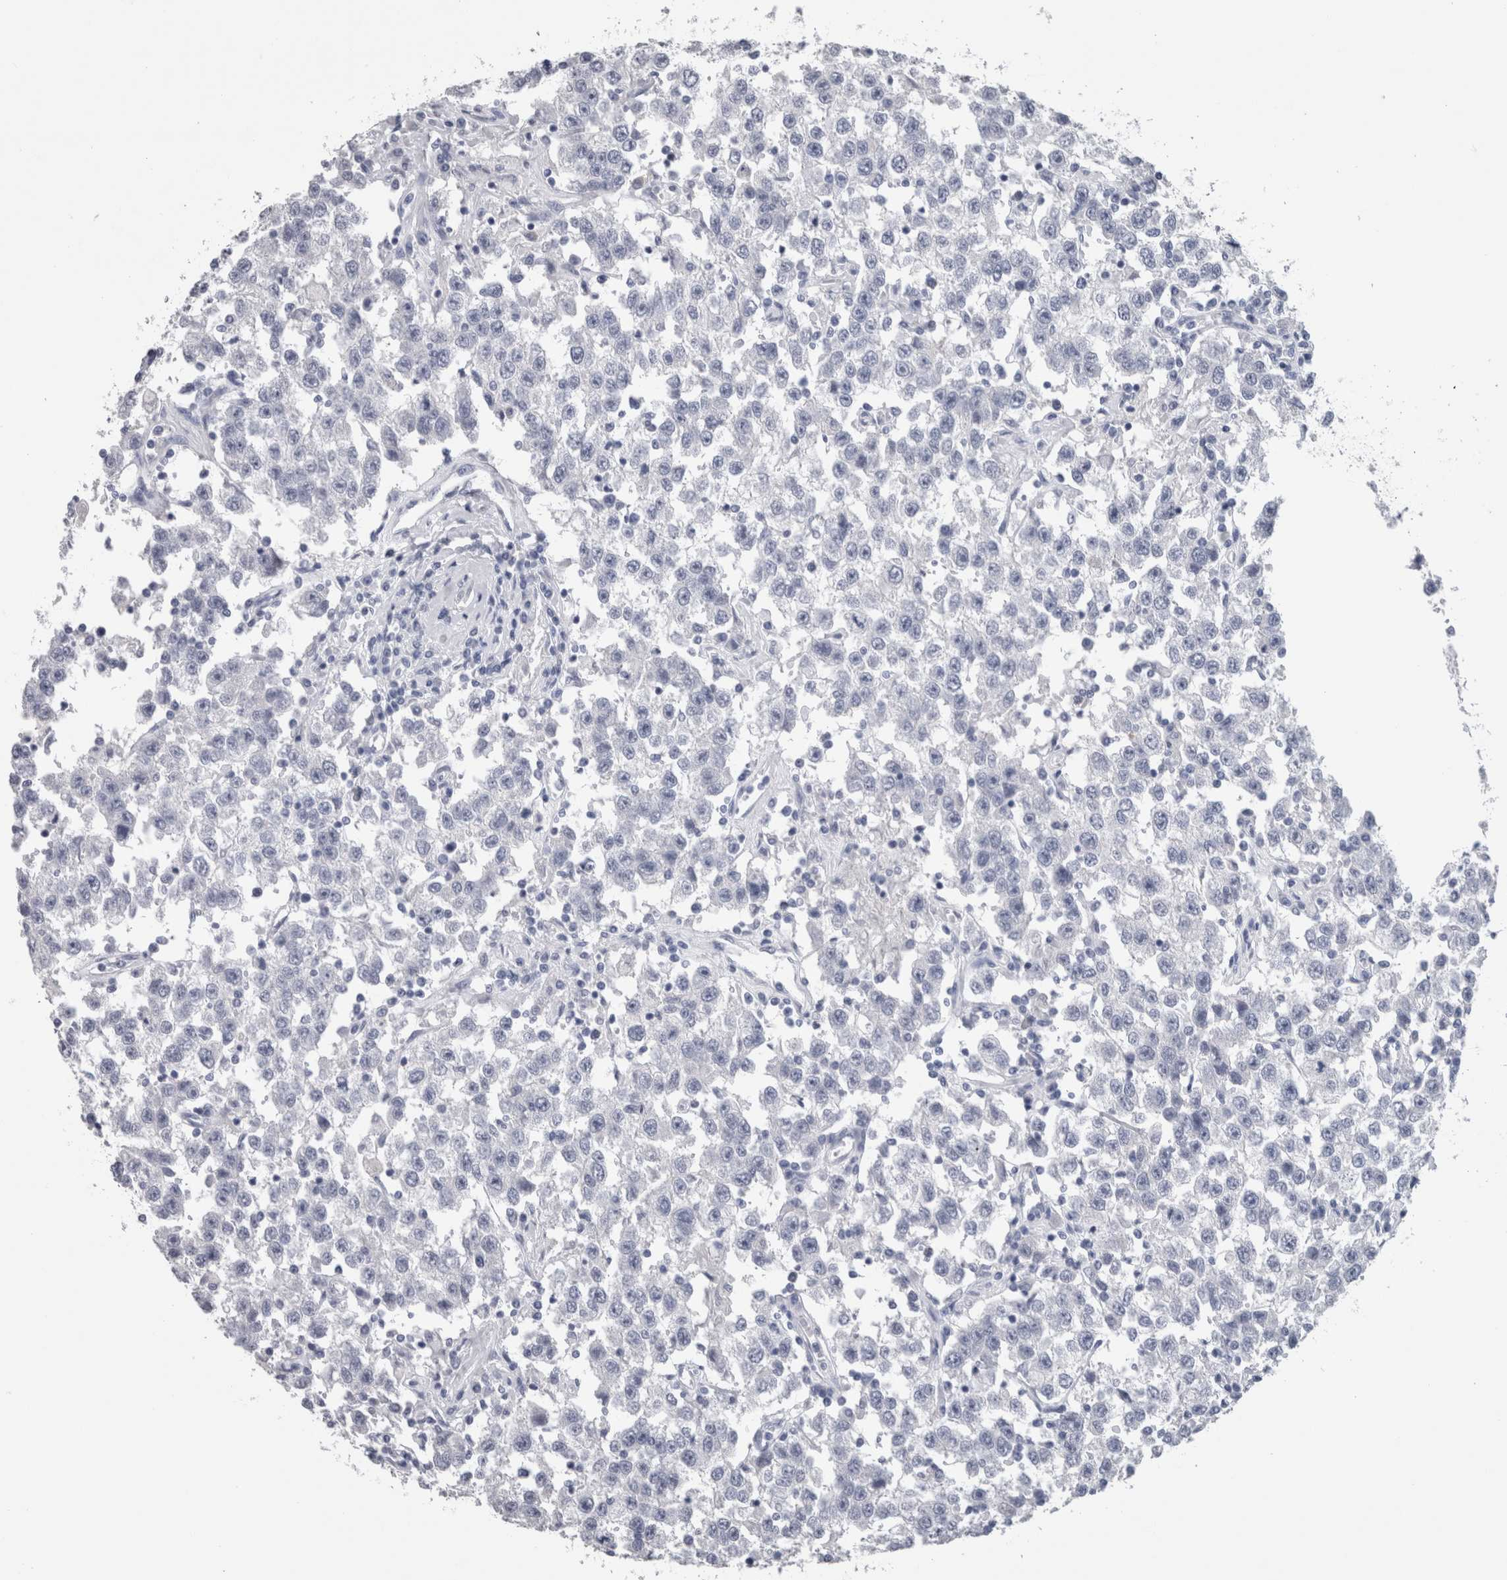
{"staining": {"intensity": "negative", "quantity": "none", "location": "none"}, "tissue": "testis cancer", "cell_type": "Tumor cells", "image_type": "cancer", "snomed": [{"axis": "morphology", "description": "Seminoma, NOS"}, {"axis": "topography", "description": "Testis"}], "caption": "There is no significant expression in tumor cells of seminoma (testis).", "gene": "CA8", "patient": {"sex": "male", "age": 41}}